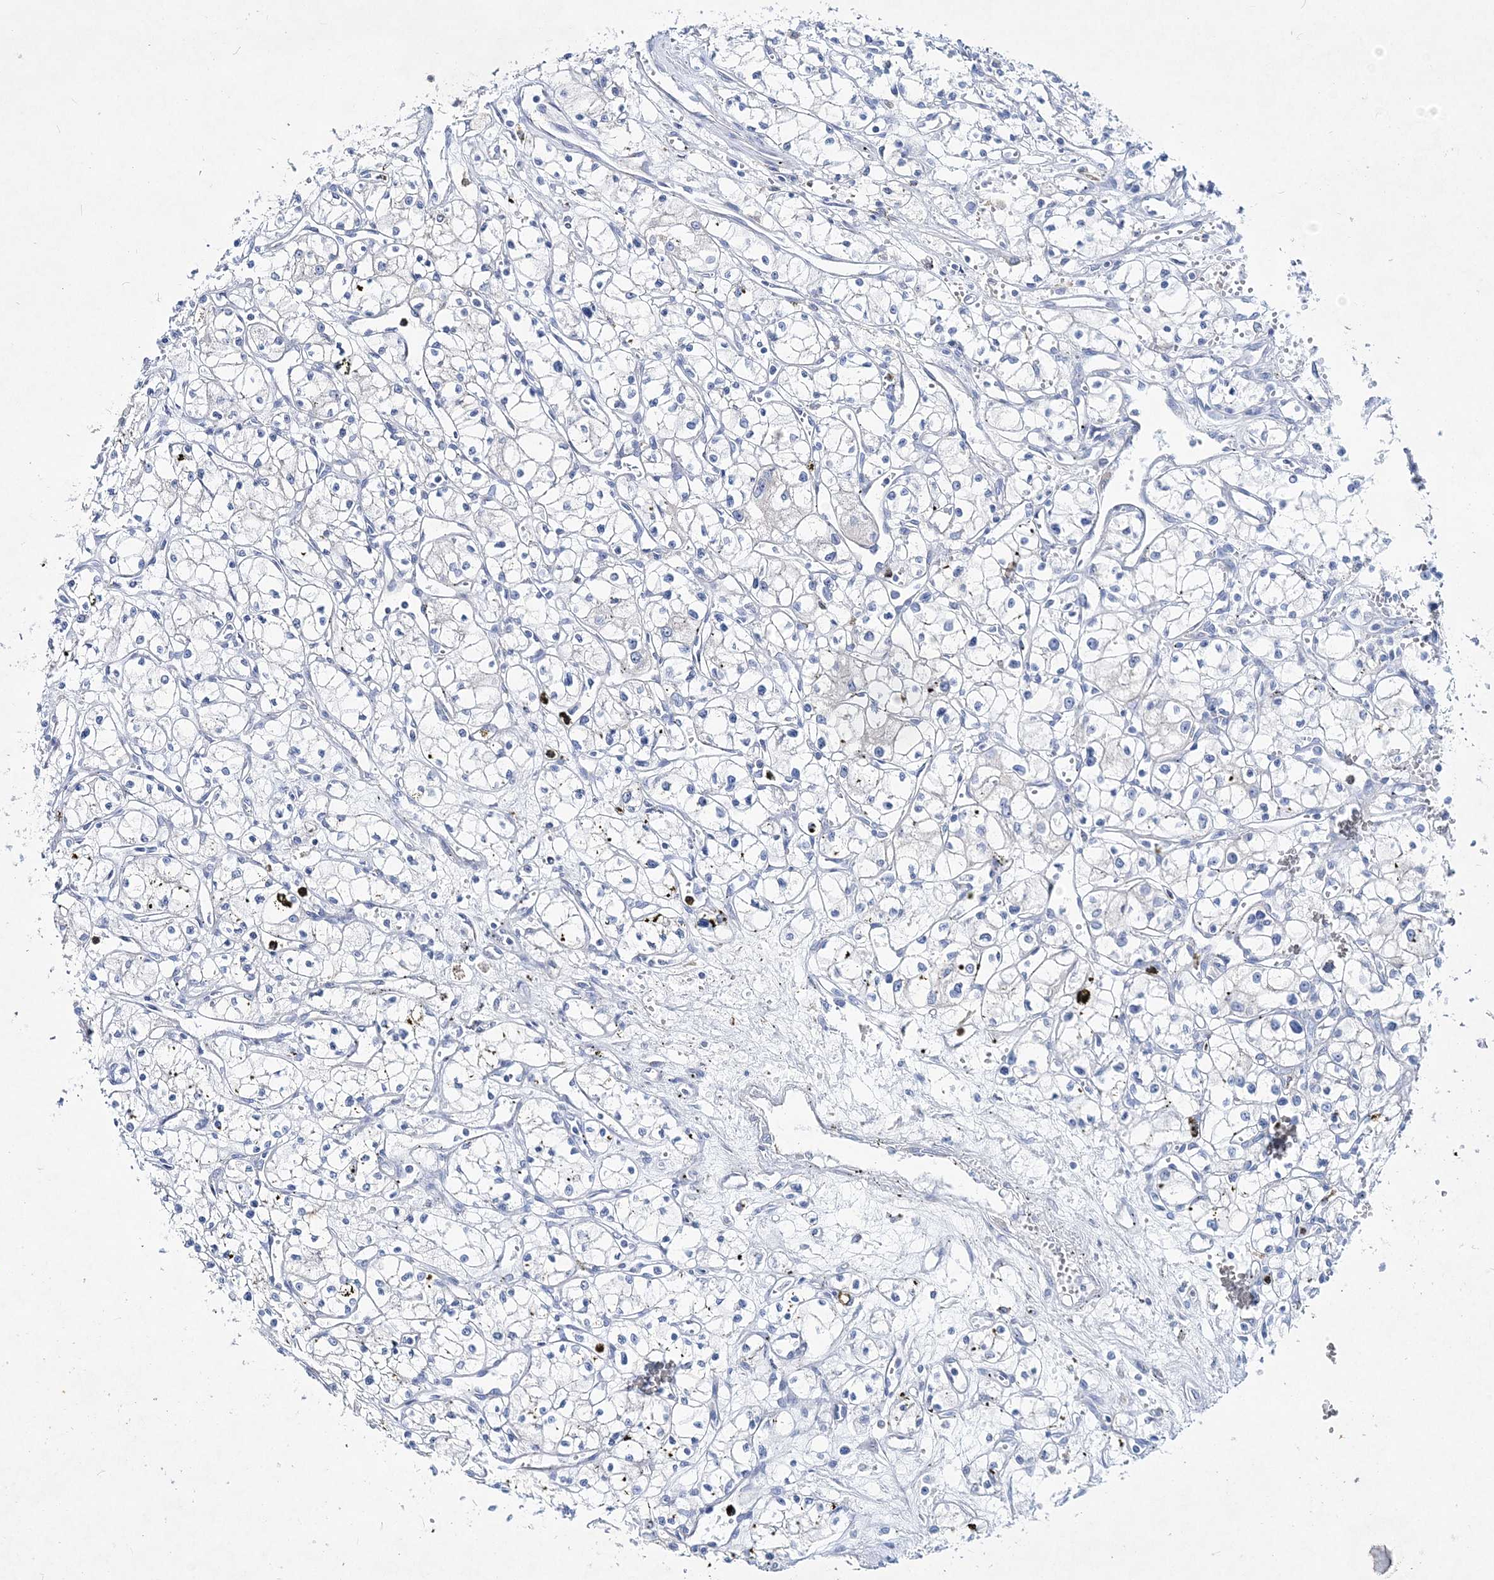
{"staining": {"intensity": "negative", "quantity": "none", "location": "none"}, "tissue": "renal cancer", "cell_type": "Tumor cells", "image_type": "cancer", "snomed": [{"axis": "morphology", "description": "Adenocarcinoma, NOS"}, {"axis": "topography", "description": "Kidney"}], "caption": "The micrograph exhibits no staining of tumor cells in adenocarcinoma (renal).", "gene": "SPINK7", "patient": {"sex": "male", "age": 59}}